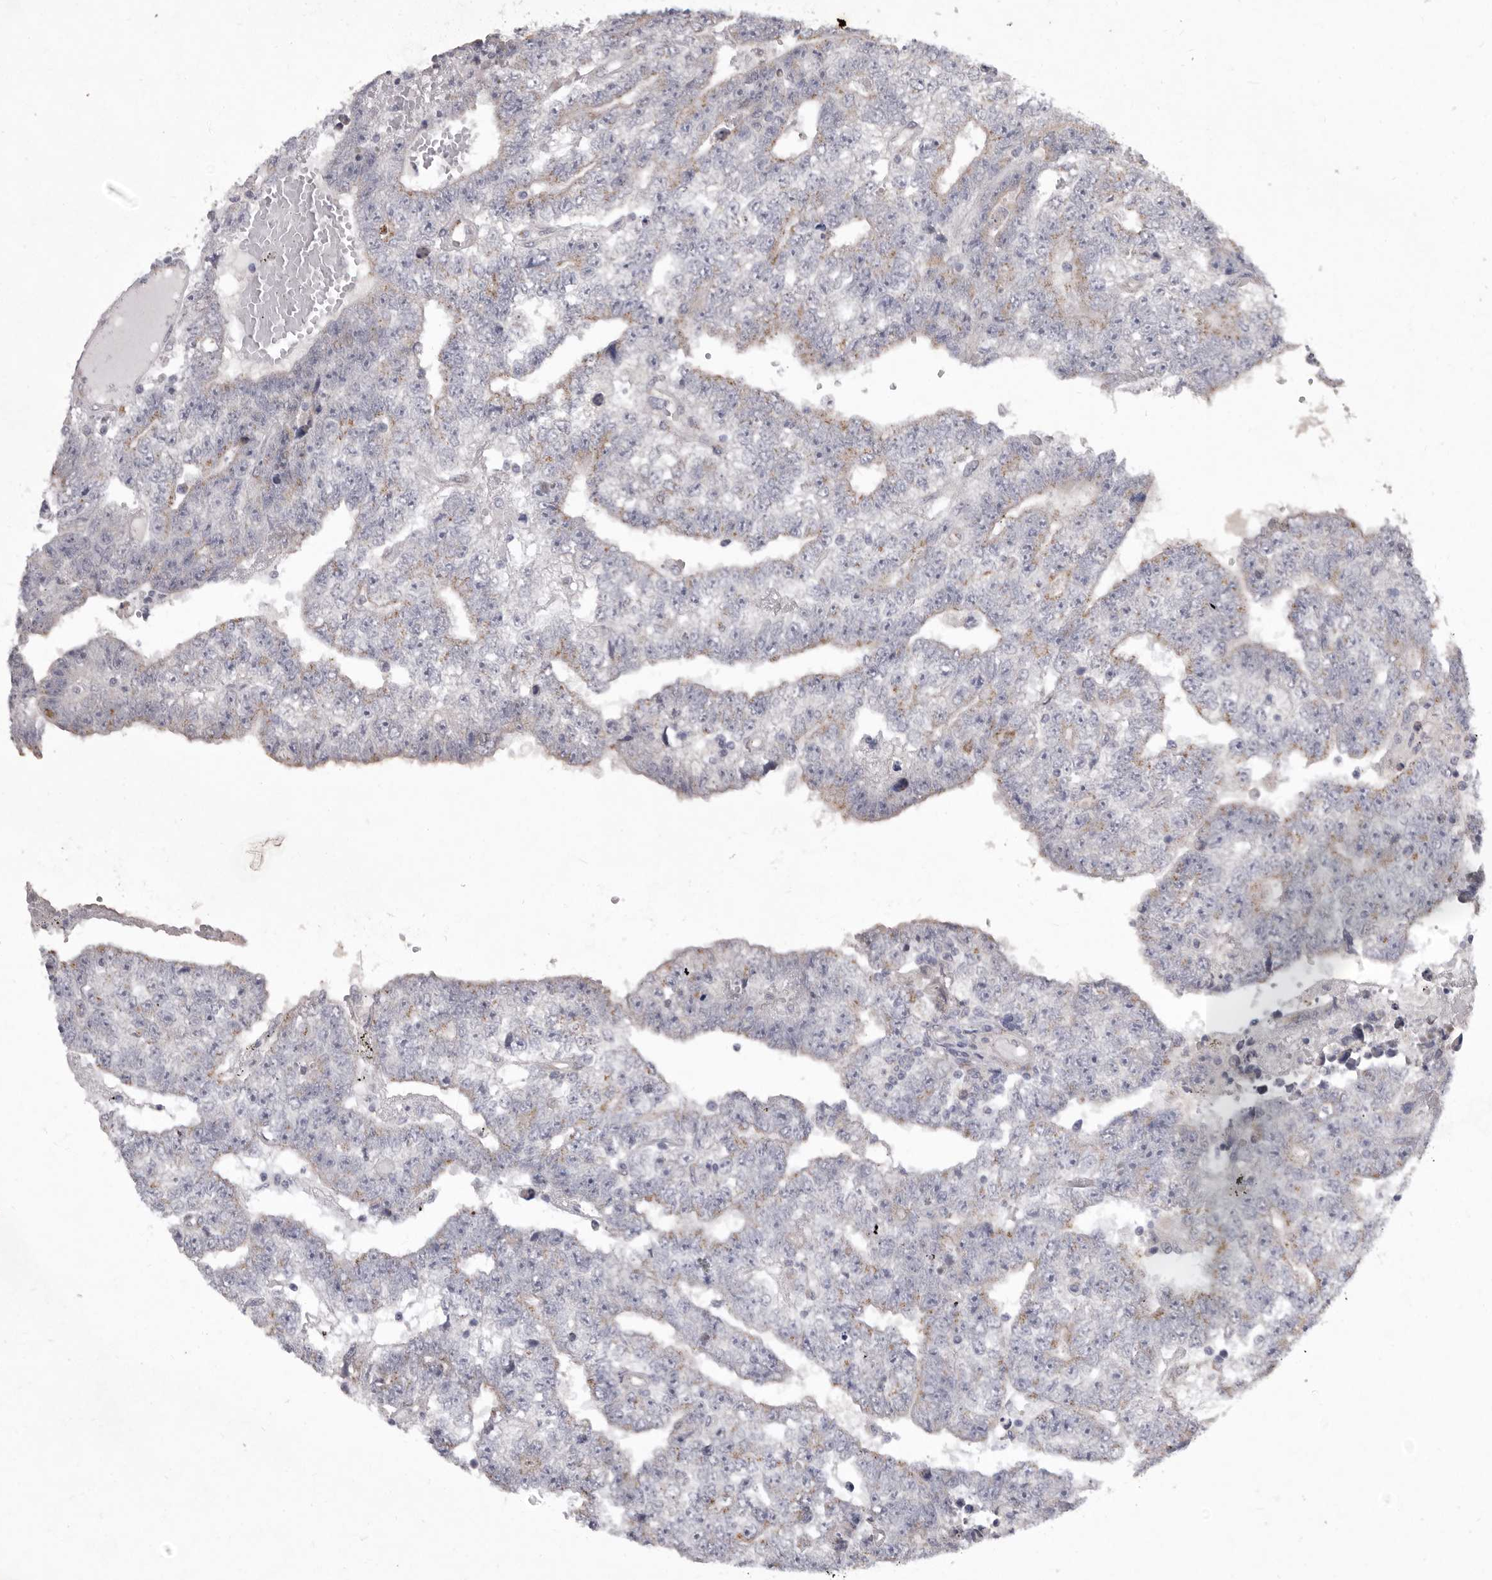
{"staining": {"intensity": "weak", "quantity": "25%-75%", "location": "cytoplasmic/membranous"}, "tissue": "testis cancer", "cell_type": "Tumor cells", "image_type": "cancer", "snomed": [{"axis": "morphology", "description": "Carcinoma, Embryonal, NOS"}, {"axis": "topography", "description": "Testis"}], "caption": "Protein expression analysis of human testis embryonal carcinoma reveals weak cytoplasmic/membranous staining in approximately 25%-75% of tumor cells.", "gene": "P2RX6", "patient": {"sex": "male", "age": 25}}